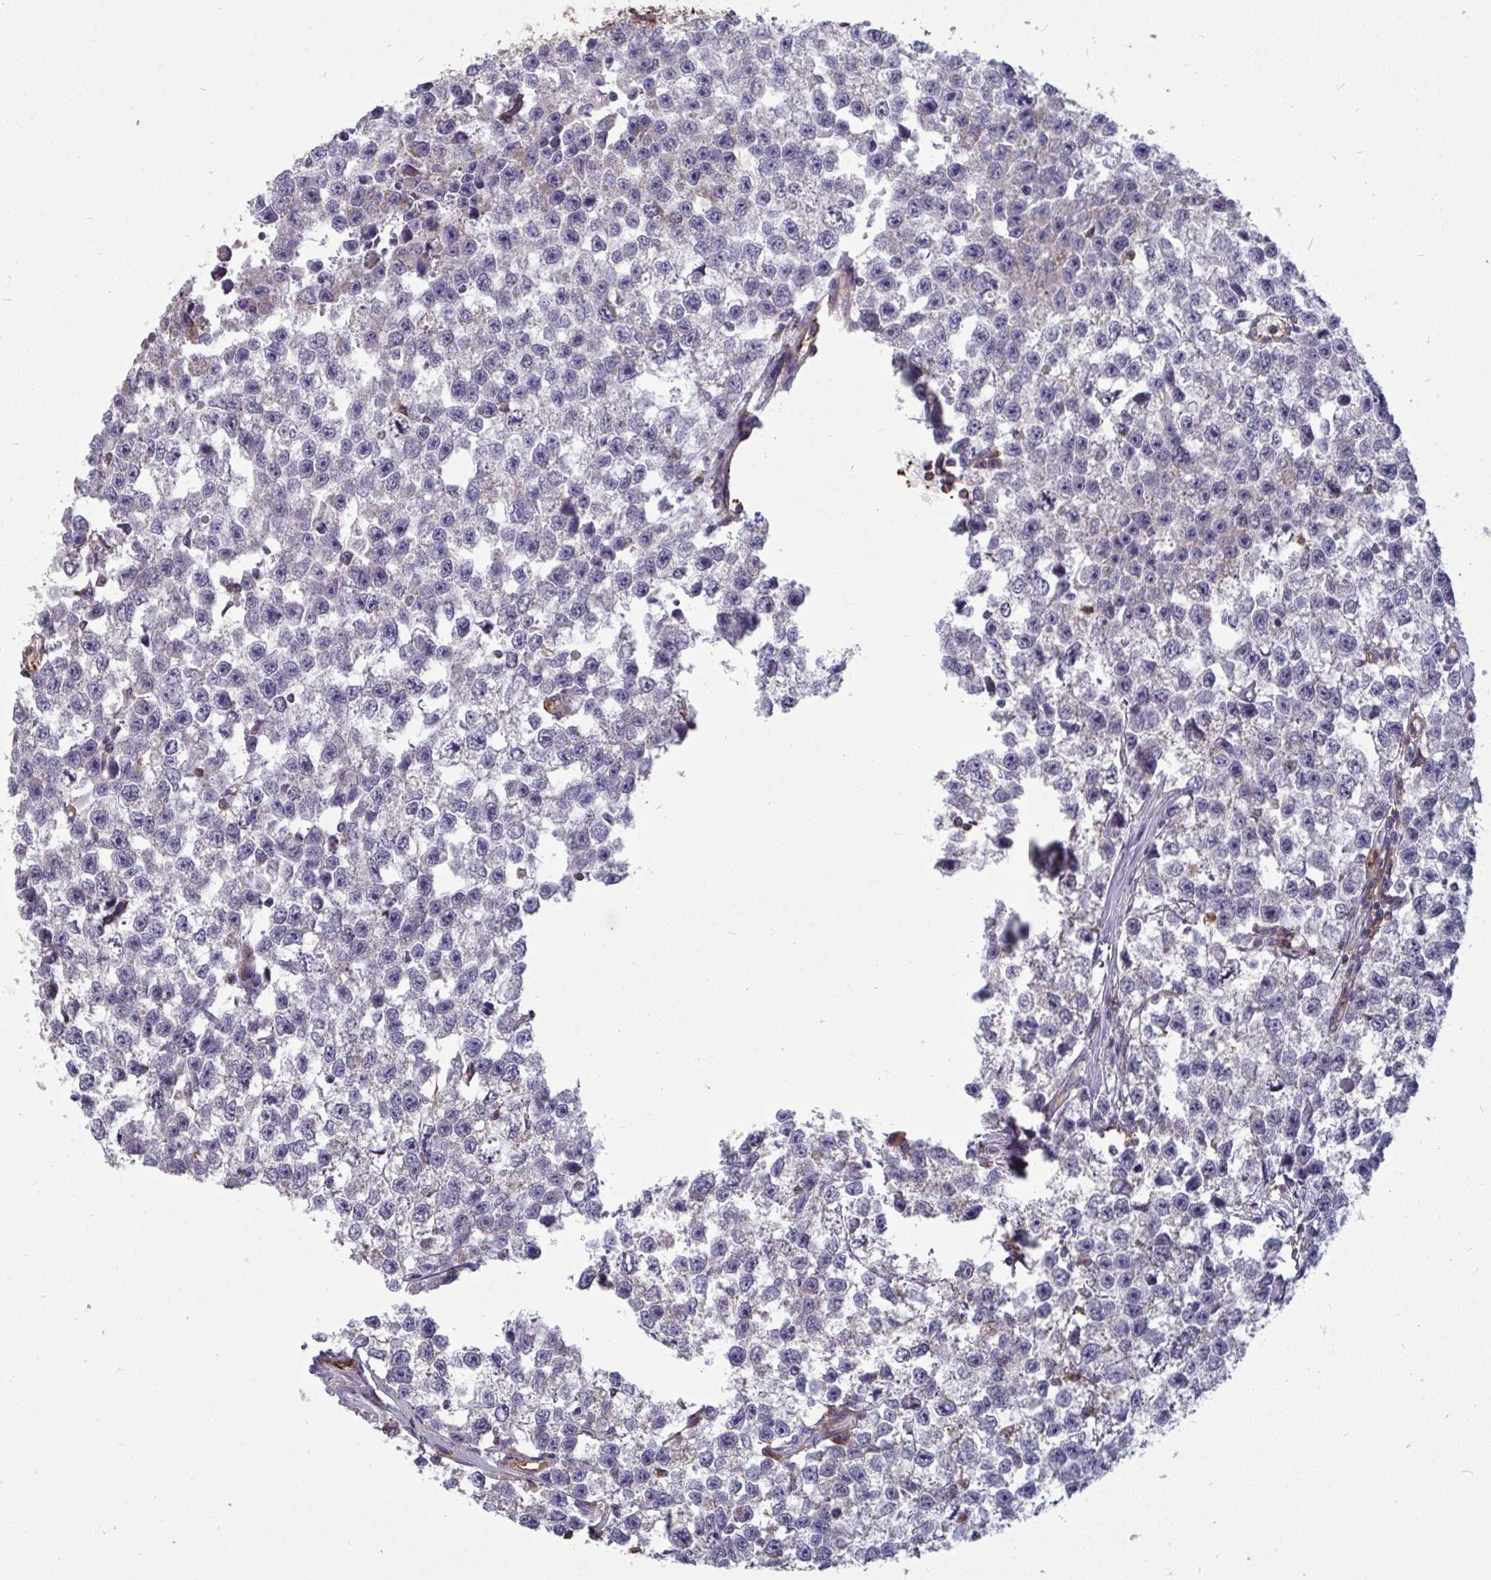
{"staining": {"intensity": "negative", "quantity": "none", "location": "none"}, "tissue": "testis cancer", "cell_type": "Tumor cells", "image_type": "cancer", "snomed": [{"axis": "morphology", "description": "Seminoma, NOS"}, {"axis": "topography", "description": "Testis"}], "caption": "Immunohistochemical staining of human testis seminoma reveals no significant positivity in tumor cells.", "gene": "ISCU", "patient": {"sex": "male", "age": 26}}